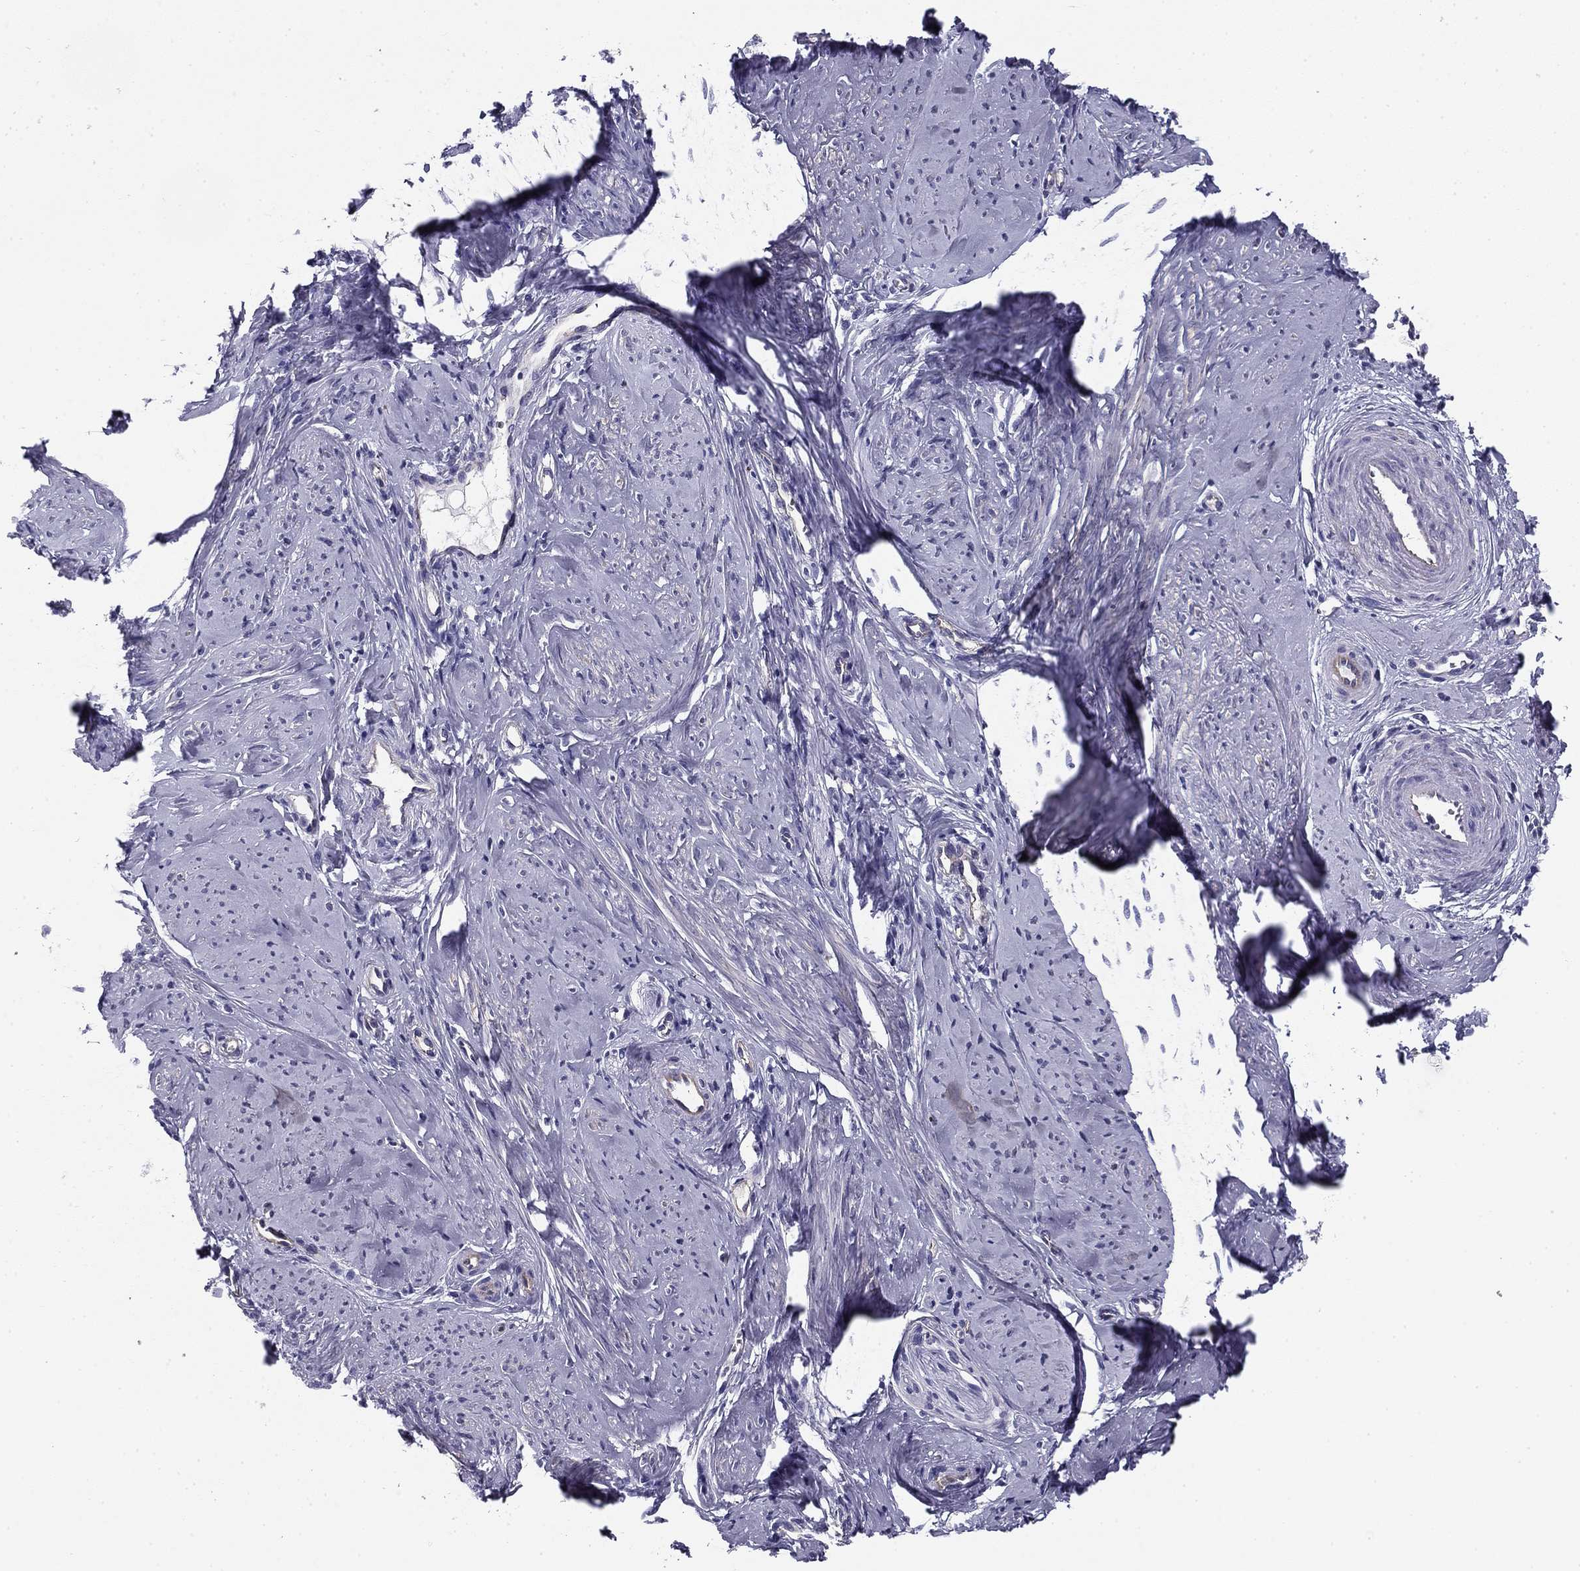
{"staining": {"intensity": "weak", "quantity": "25%-75%", "location": "cytoplasmic/membranous"}, "tissue": "smooth muscle", "cell_type": "Smooth muscle cells", "image_type": "normal", "snomed": [{"axis": "morphology", "description": "Normal tissue, NOS"}, {"axis": "topography", "description": "Smooth muscle"}], "caption": "Smooth muscle stained with DAB immunohistochemistry (IHC) exhibits low levels of weak cytoplasmic/membranous staining in approximately 25%-75% of smooth muscle cells.", "gene": "FLNC", "patient": {"sex": "female", "age": 48}}